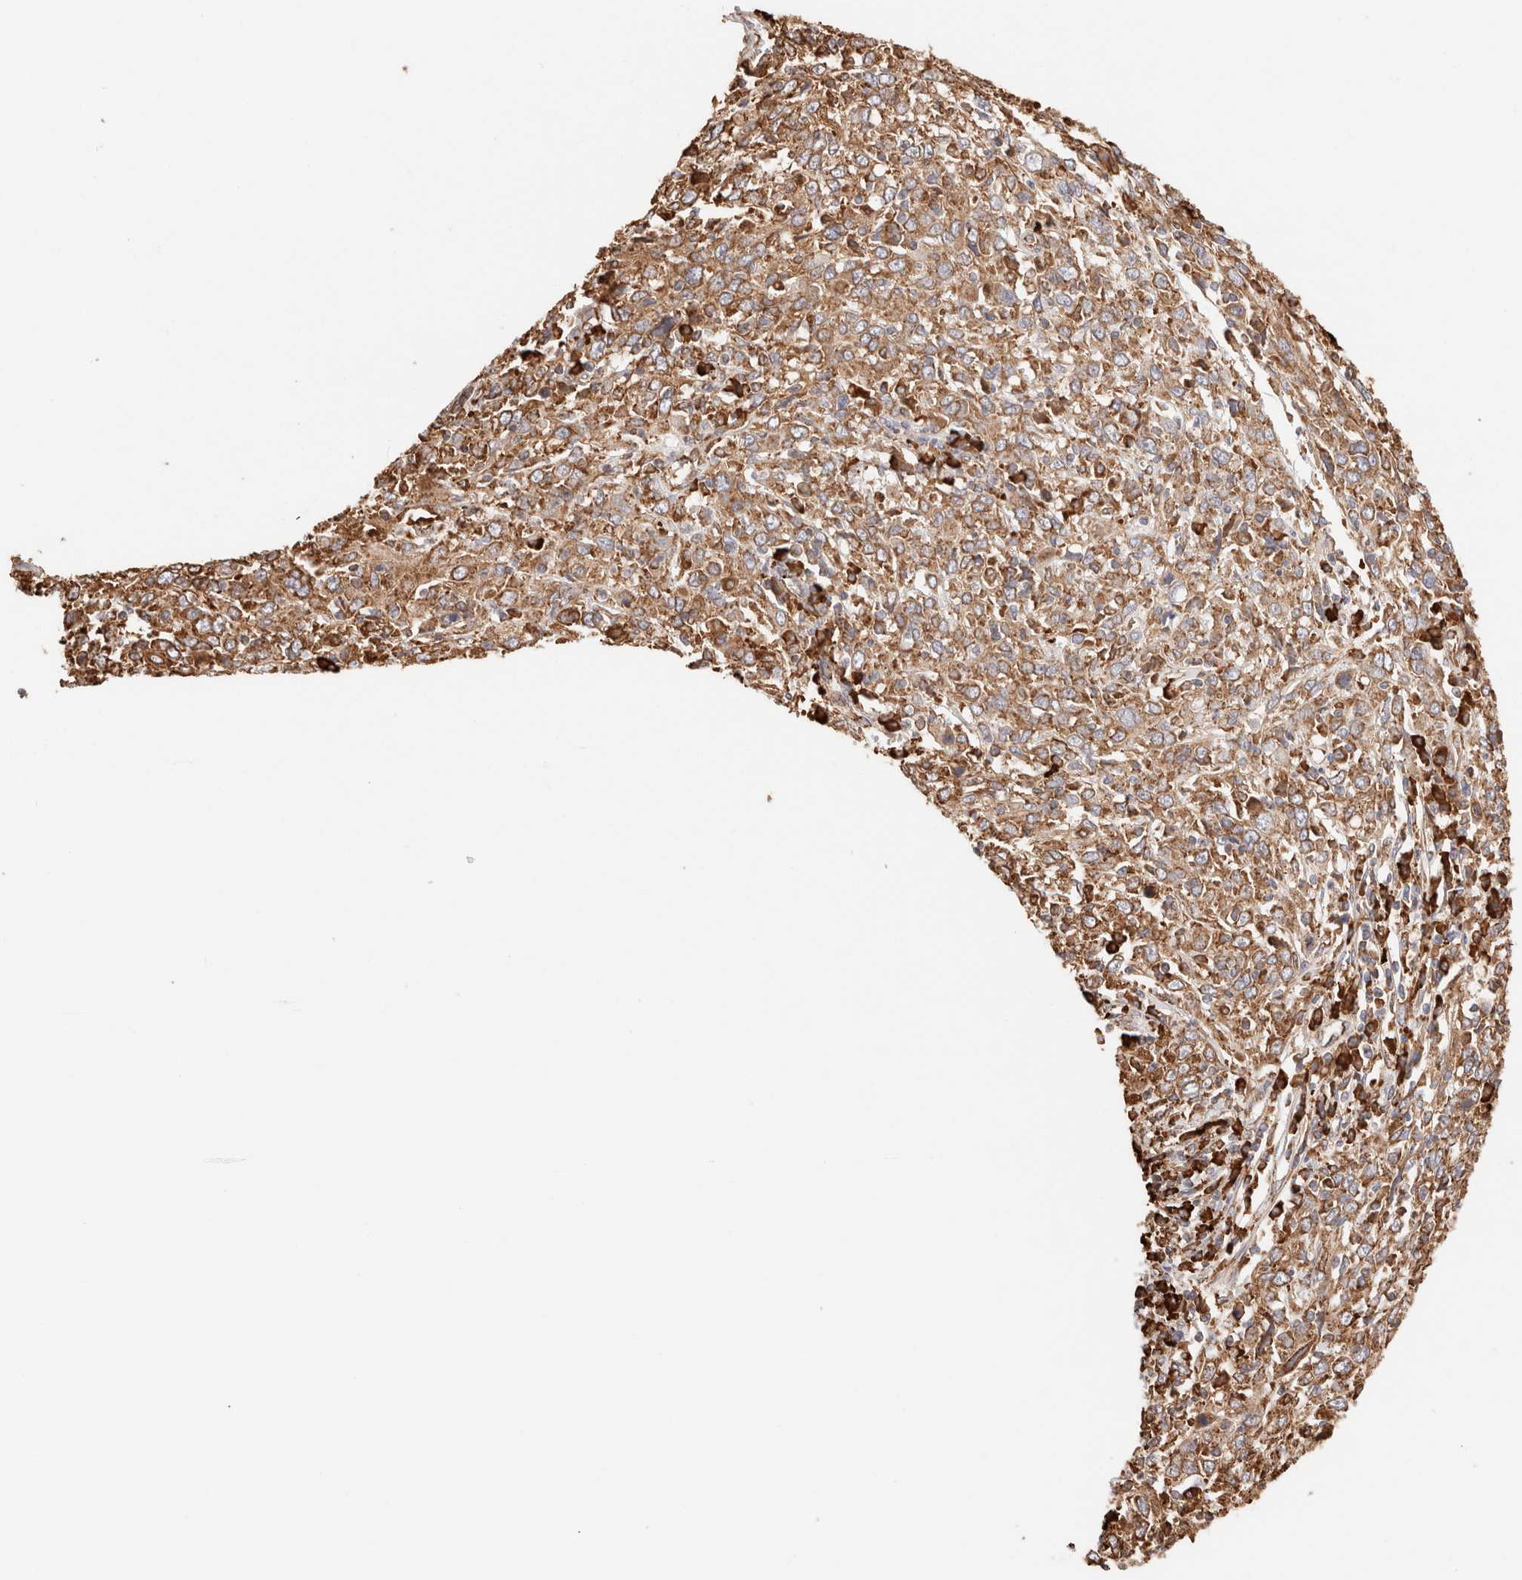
{"staining": {"intensity": "moderate", "quantity": ">75%", "location": "cytoplasmic/membranous"}, "tissue": "cervical cancer", "cell_type": "Tumor cells", "image_type": "cancer", "snomed": [{"axis": "morphology", "description": "Squamous cell carcinoma, NOS"}, {"axis": "topography", "description": "Cervix"}], "caption": "A brown stain labels moderate cytoplasmic/membranous positivity of a protein in human cervical cancer (squamous cell carcinoma) tumor cells.", "gene": "FER", "patient": {"sex": "female", "age": 46}}